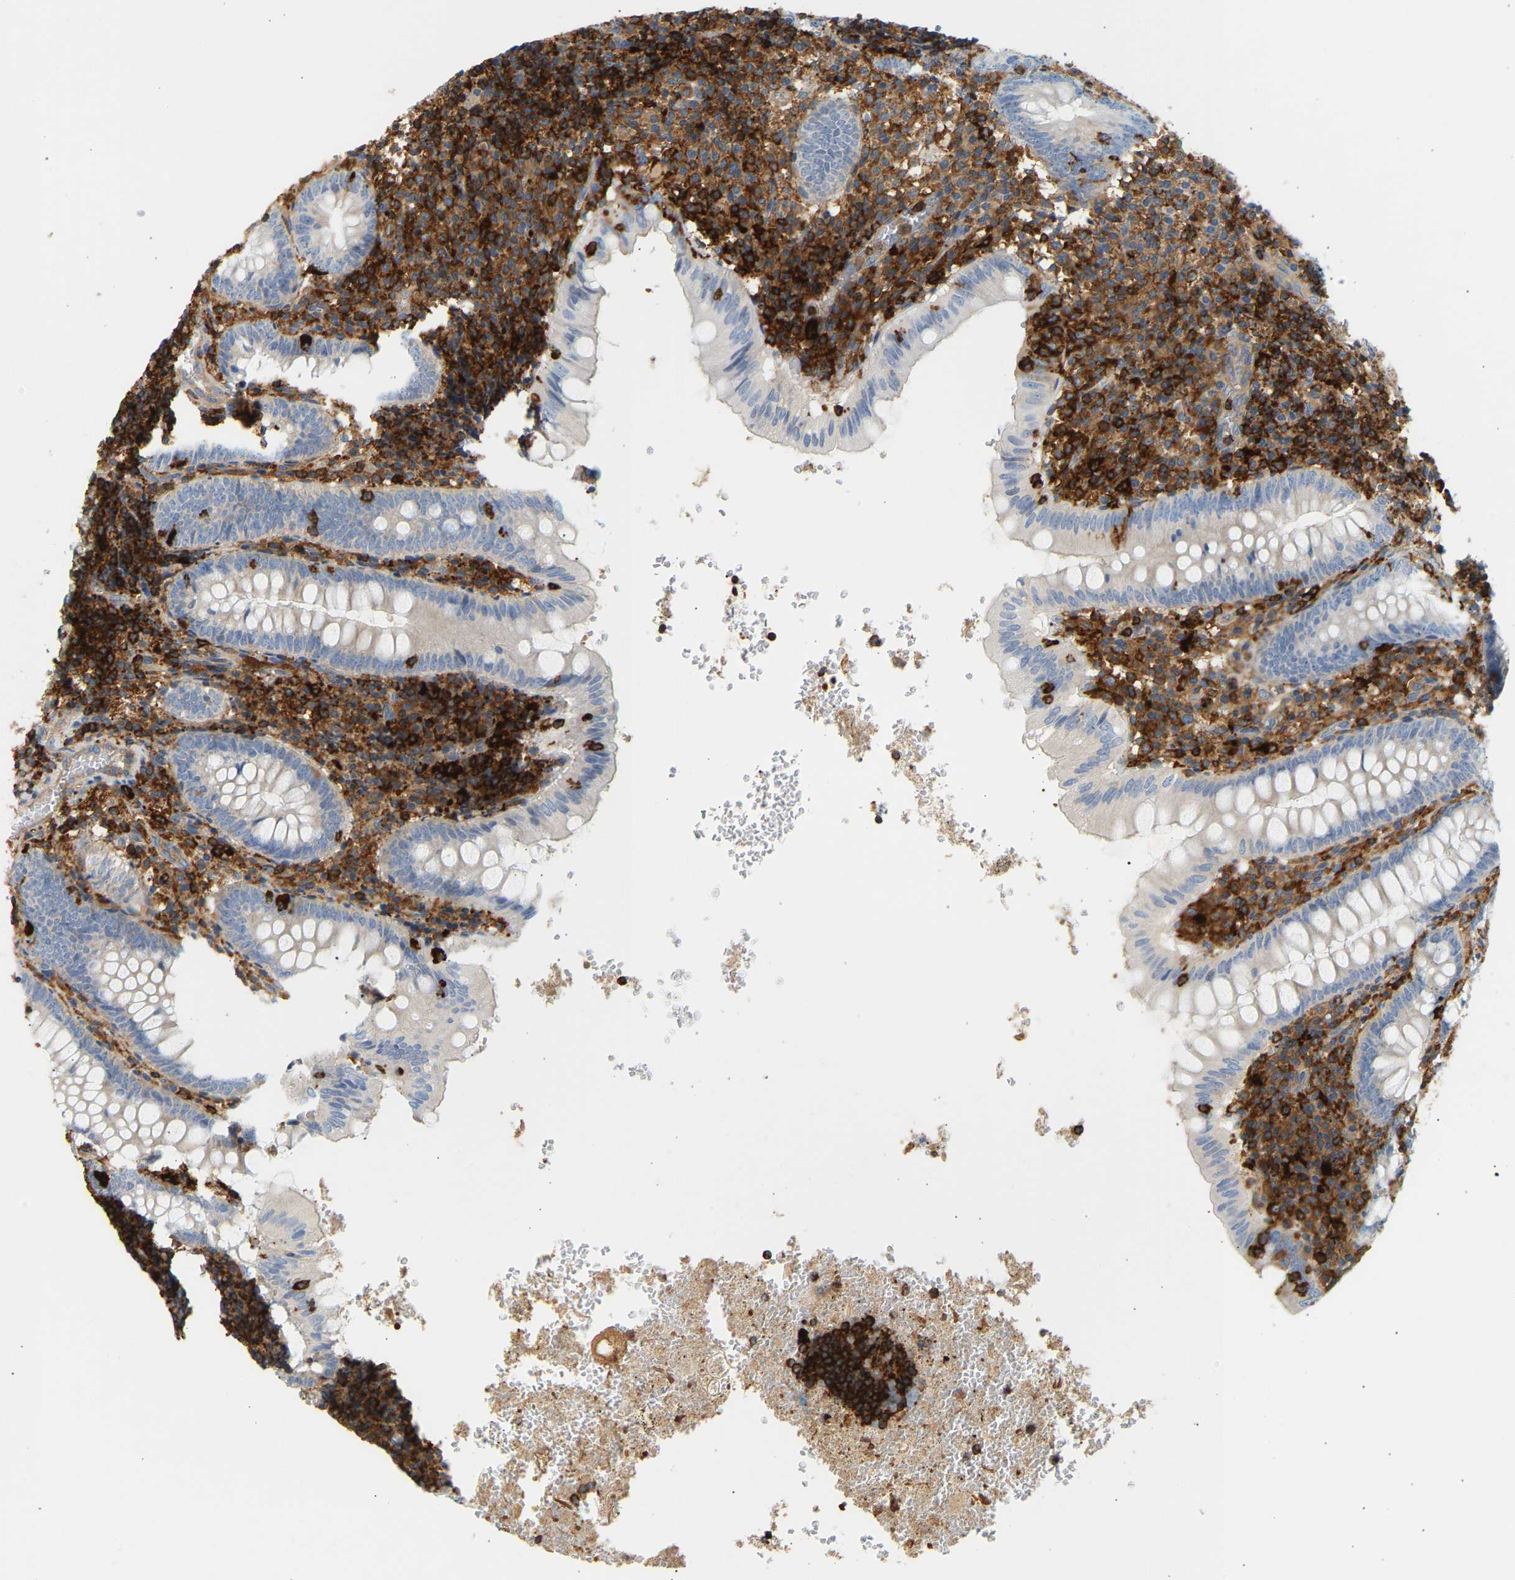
{"staining": {"intensity": "negative", "quantity": "none", "location": "none"}, "tissue": "appendix", "cell_type": "Glandular cells", "image_type": "normal", "snomed": [{"axis": "morphology", "description": "Normal tissue, NOS"}, {"axis": "topography", "description": "Appendix"}], "caption": "Immunohistochemistry (IHC) photomicrograph of benign appendix stained for a protein (brown), which demonstrates no expression in glandular cells. (Brightfield microscopy of DAB (3,3'-diaminobenzidine) immunohistochemistry at high magnification).", "gene": "FNBP1", "patient": {"sex": "male", "age": 8}}